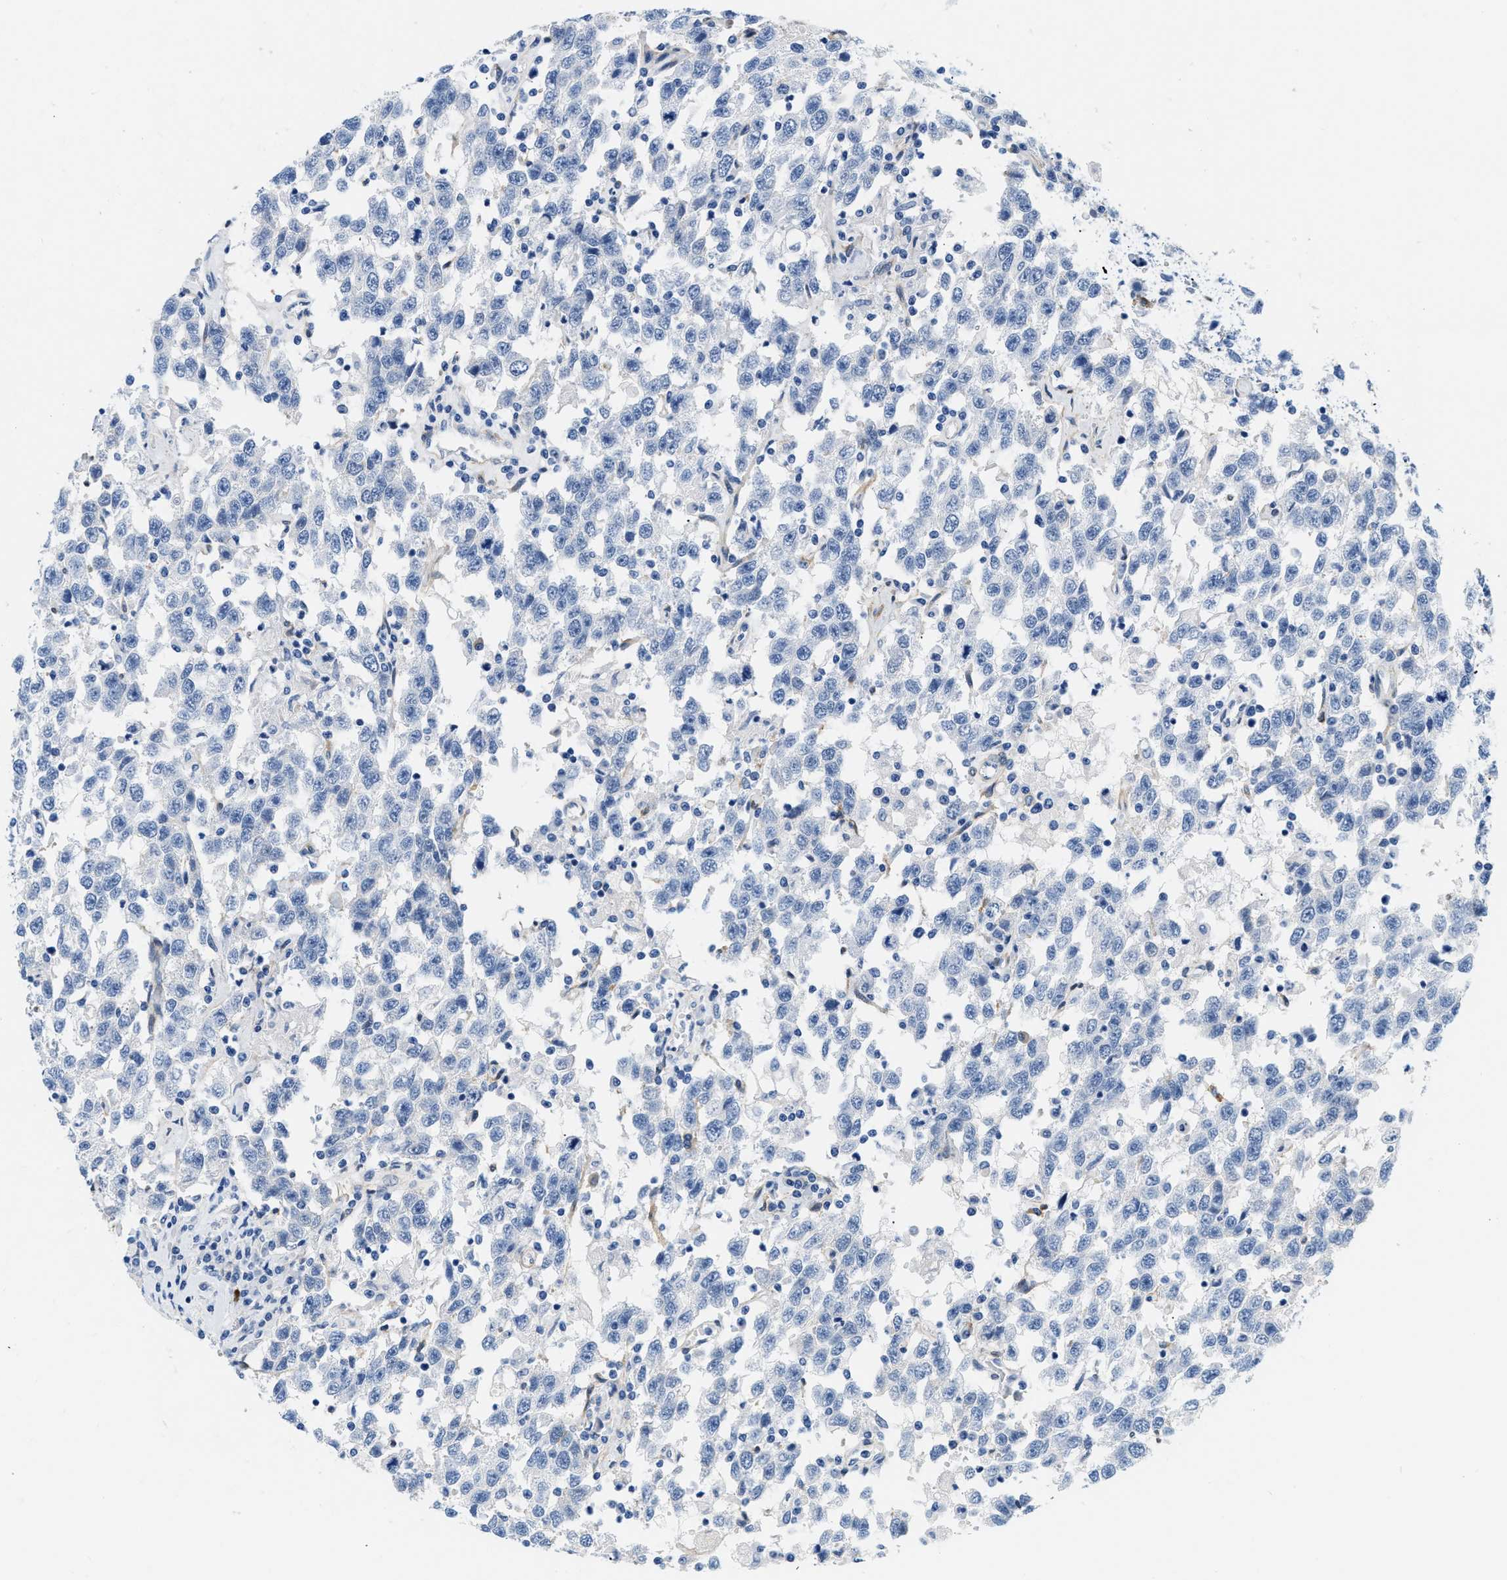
{"staining": {"intensity": "negative", "quantity": "none", "location": "none"}, "tissue": "testis cancer", "cell_type": "Tumor cells", "image_type": "cancer", "snomed": [{"axis": "morphology", "description": "Seminoma, NOS"}, {"axis": "topography", "description": "Testis"}], "caption": "This micrograph is of seminoma (testis) stained with immunohistochemistry (IHC) to label a protein in brown with the nuclei are counter-stained blue. There is no staining in tumor cells.", "gene": "PDGFRB", "patient": {"sex": "male", "age": 41}}